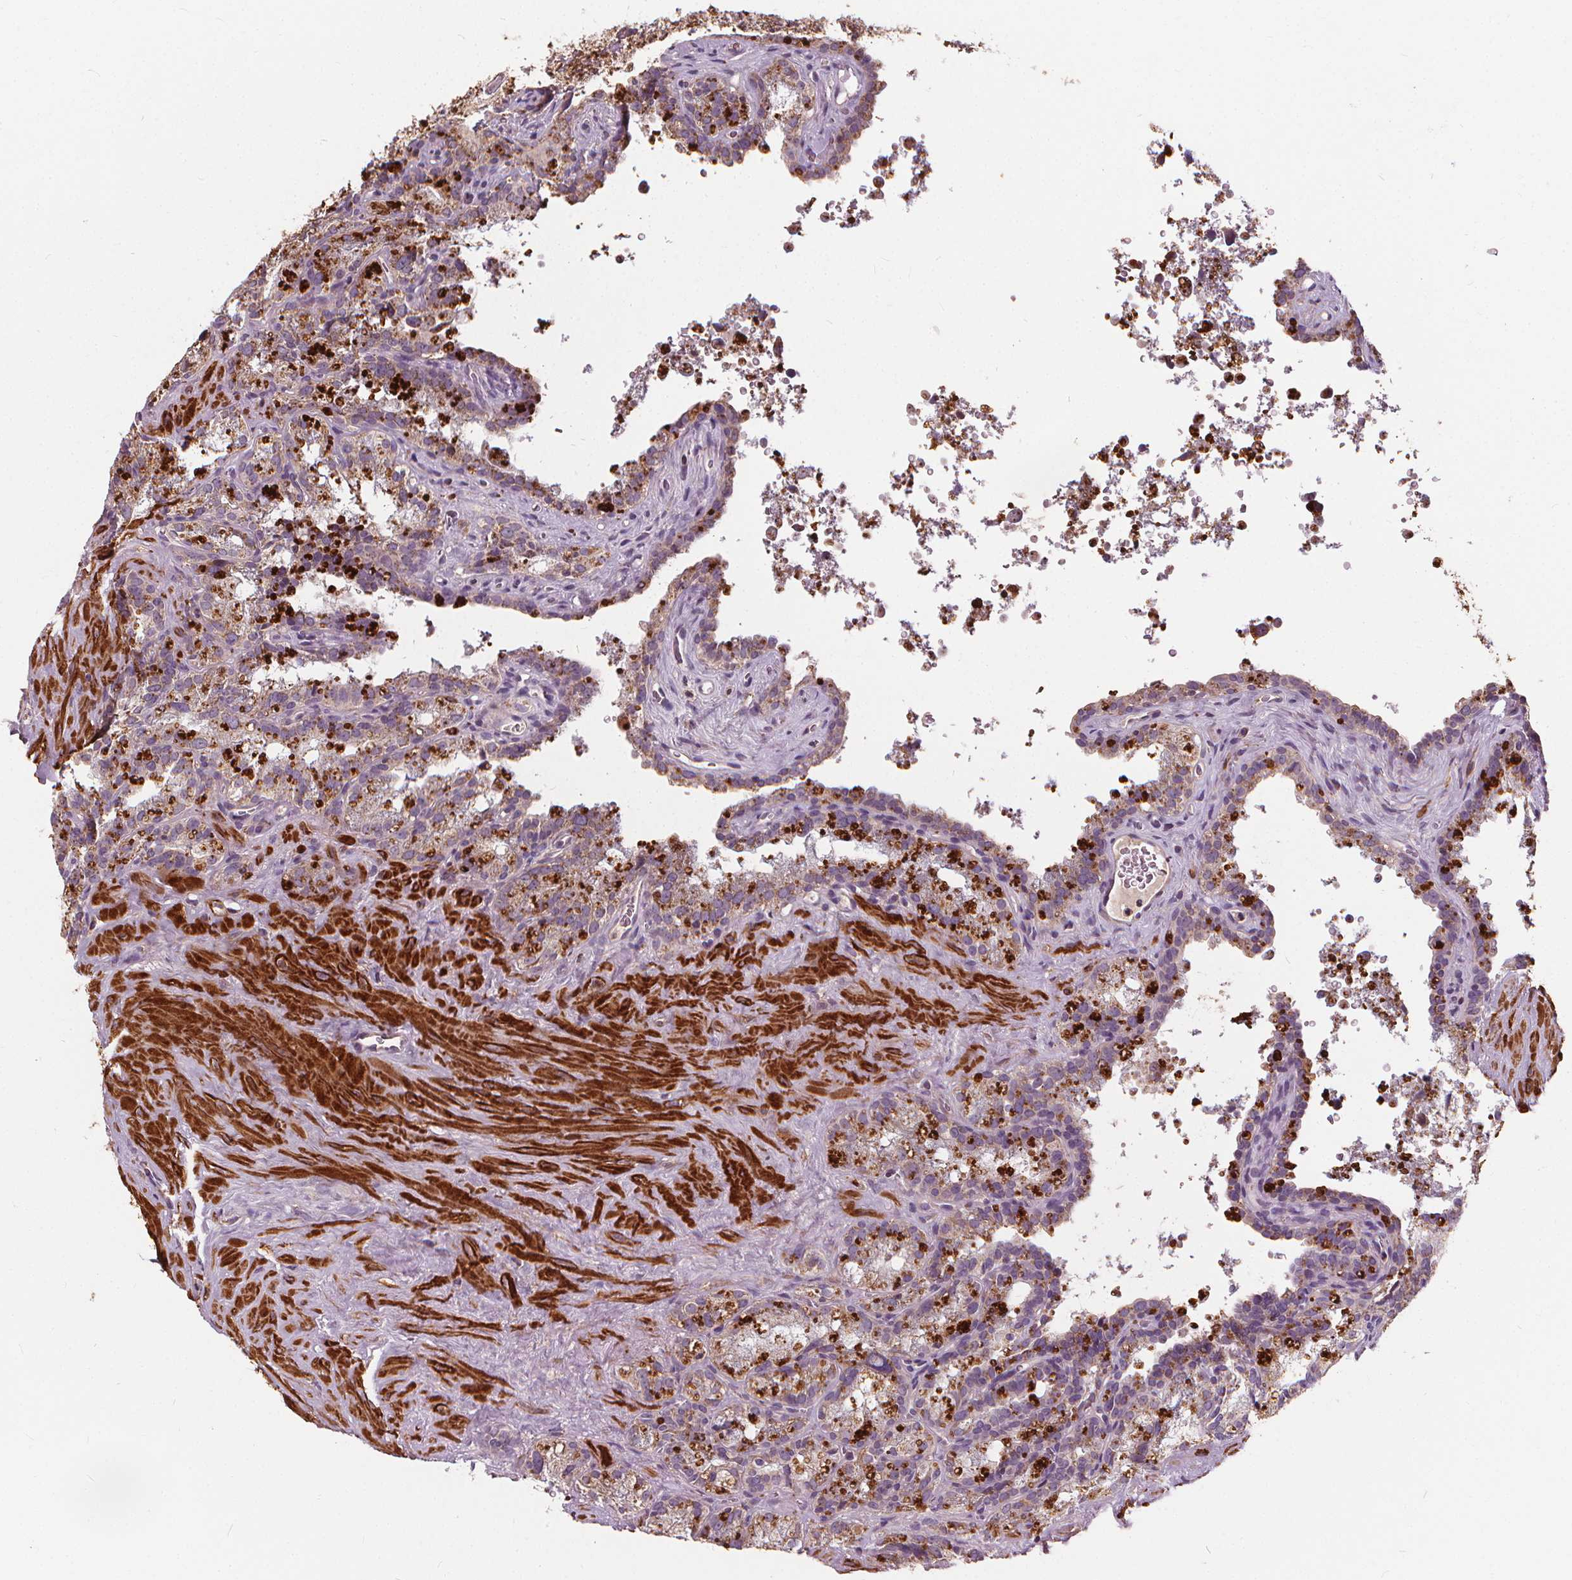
{"staining": {"intensity": "weak", "quantity": "25%-75%", "location": "cytoplasmic/membranous"}, "tissue": "seminal vesicle", "cell_type": "Glandular cells", "image_type": "normal", "snomed": [{"axis": "morphology", "description": "Normal tissue, NOS"}, {"axis": "topography", "description": "Prostate"}, {"axis": "topography", "description": "Seminal veicle"}], "caption": "Benign seminal vesicle was stained to show a protein in brown. There is low levels of weak cytoplasmic/membranous staining in approximately 25%-75% of glandular cells. Using DAB (3,3'-diaminobenzidine) (brown) and hematoxylin (blue) stains, captured at high magnification using brightfield microscopy.", "gene": "ORAI2", "patient": {"sex": "male", "age": 71}}